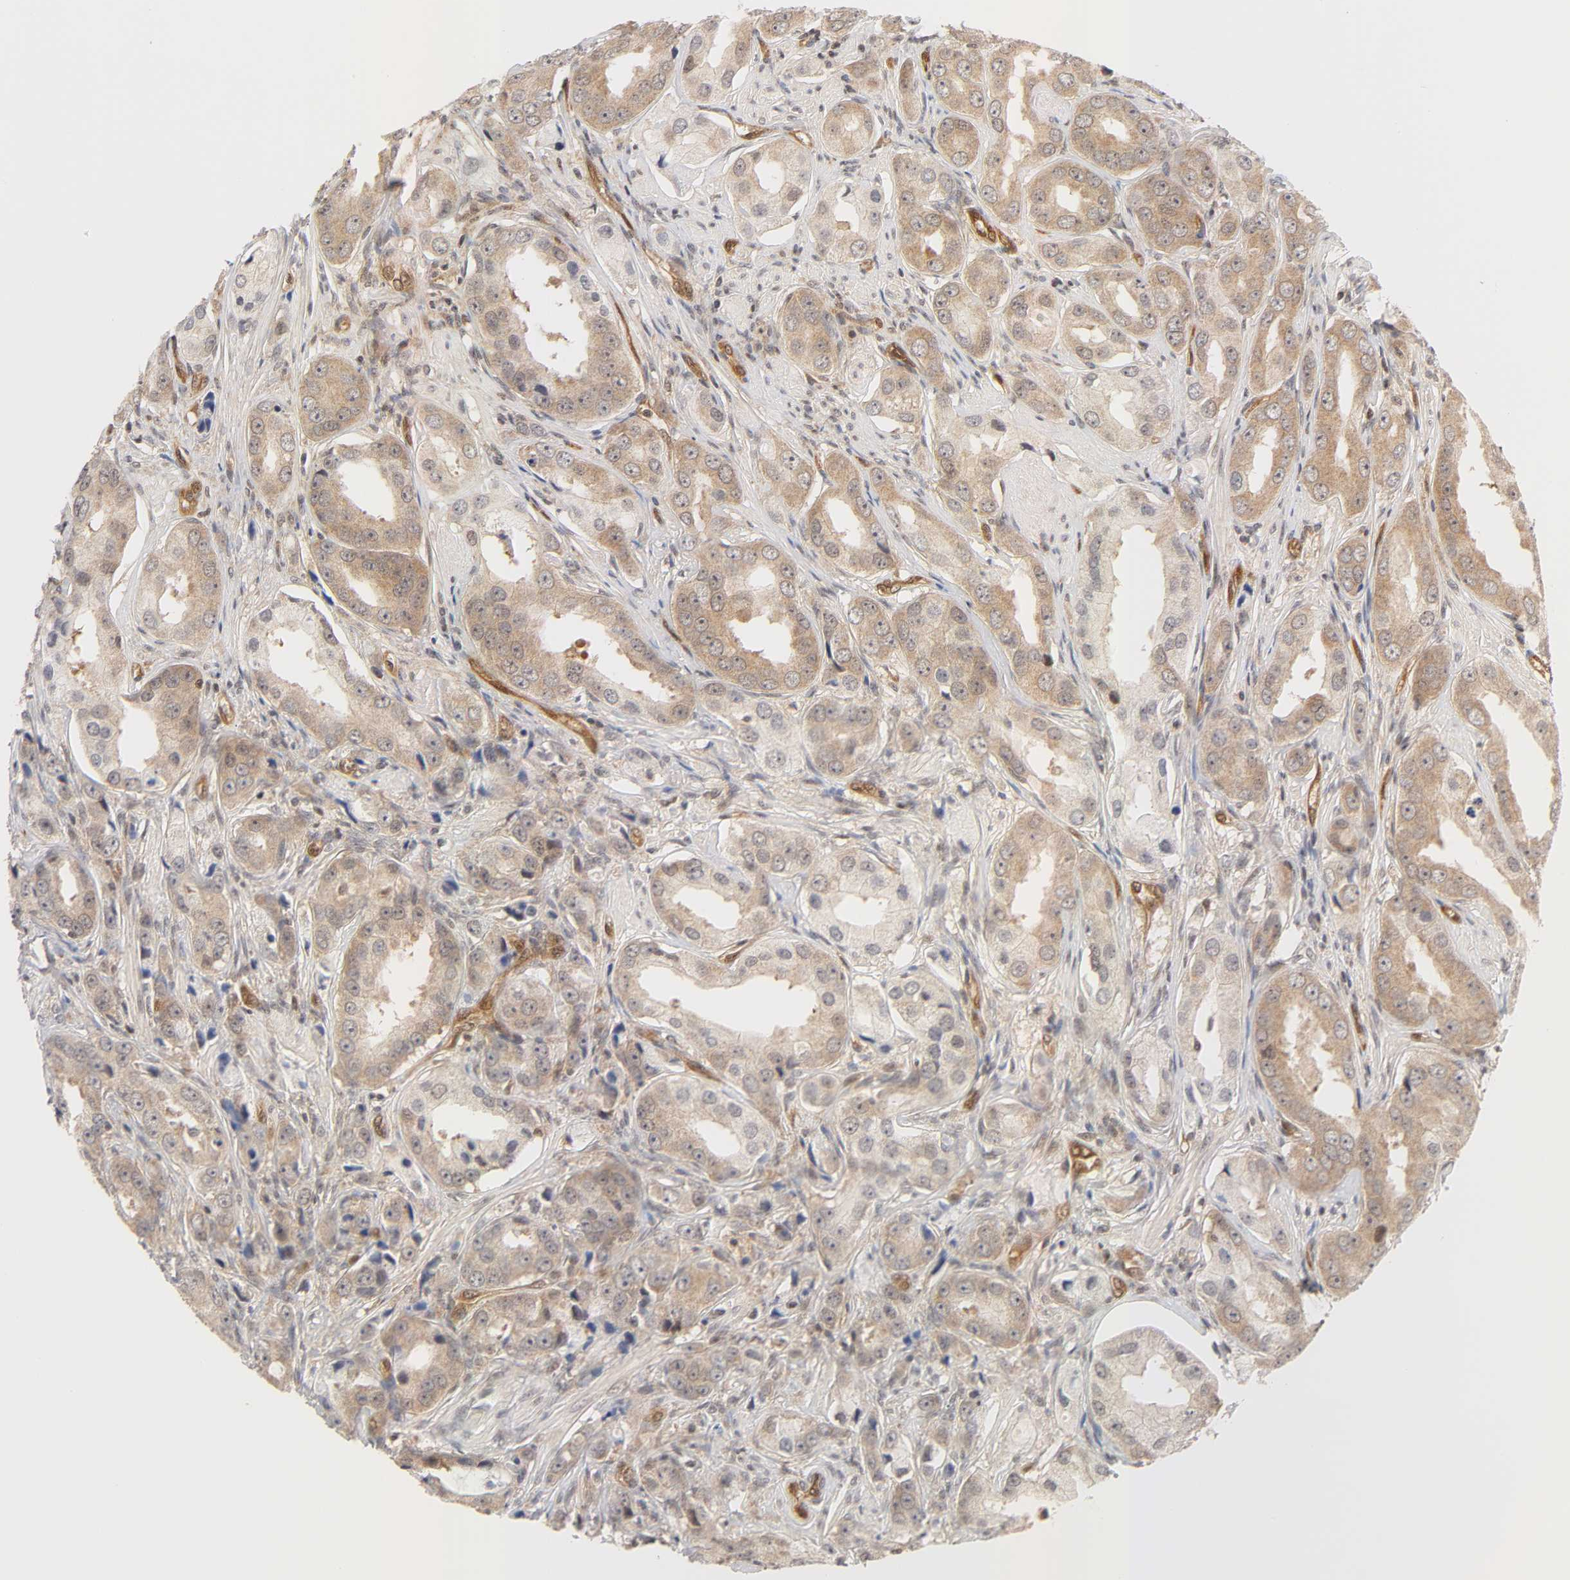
{"staining": {"intensity": "weak", "quantity": ">75%", "location": "cytoplasmic/membranous,nuclear"}, "tissue": "prostate cancer", "cell_type": "Tumor cells", "image_type": "cancer", "snomed": [{"axis": "morphology", "description": "Adenocarcinoma, Medium grade"}, {"axis": "topography", "description": "Prostate"}], "caption": "An IHC micrograph of tumor tissue is shown. Protein staining in brown labels weak cytoplasmic/membranous and nuclear positivity in prostate adenocarcinoma (medium-grade) within tumor cells.", "gene": "CDC37", "patient": {"sex": "male", "age": 53}}